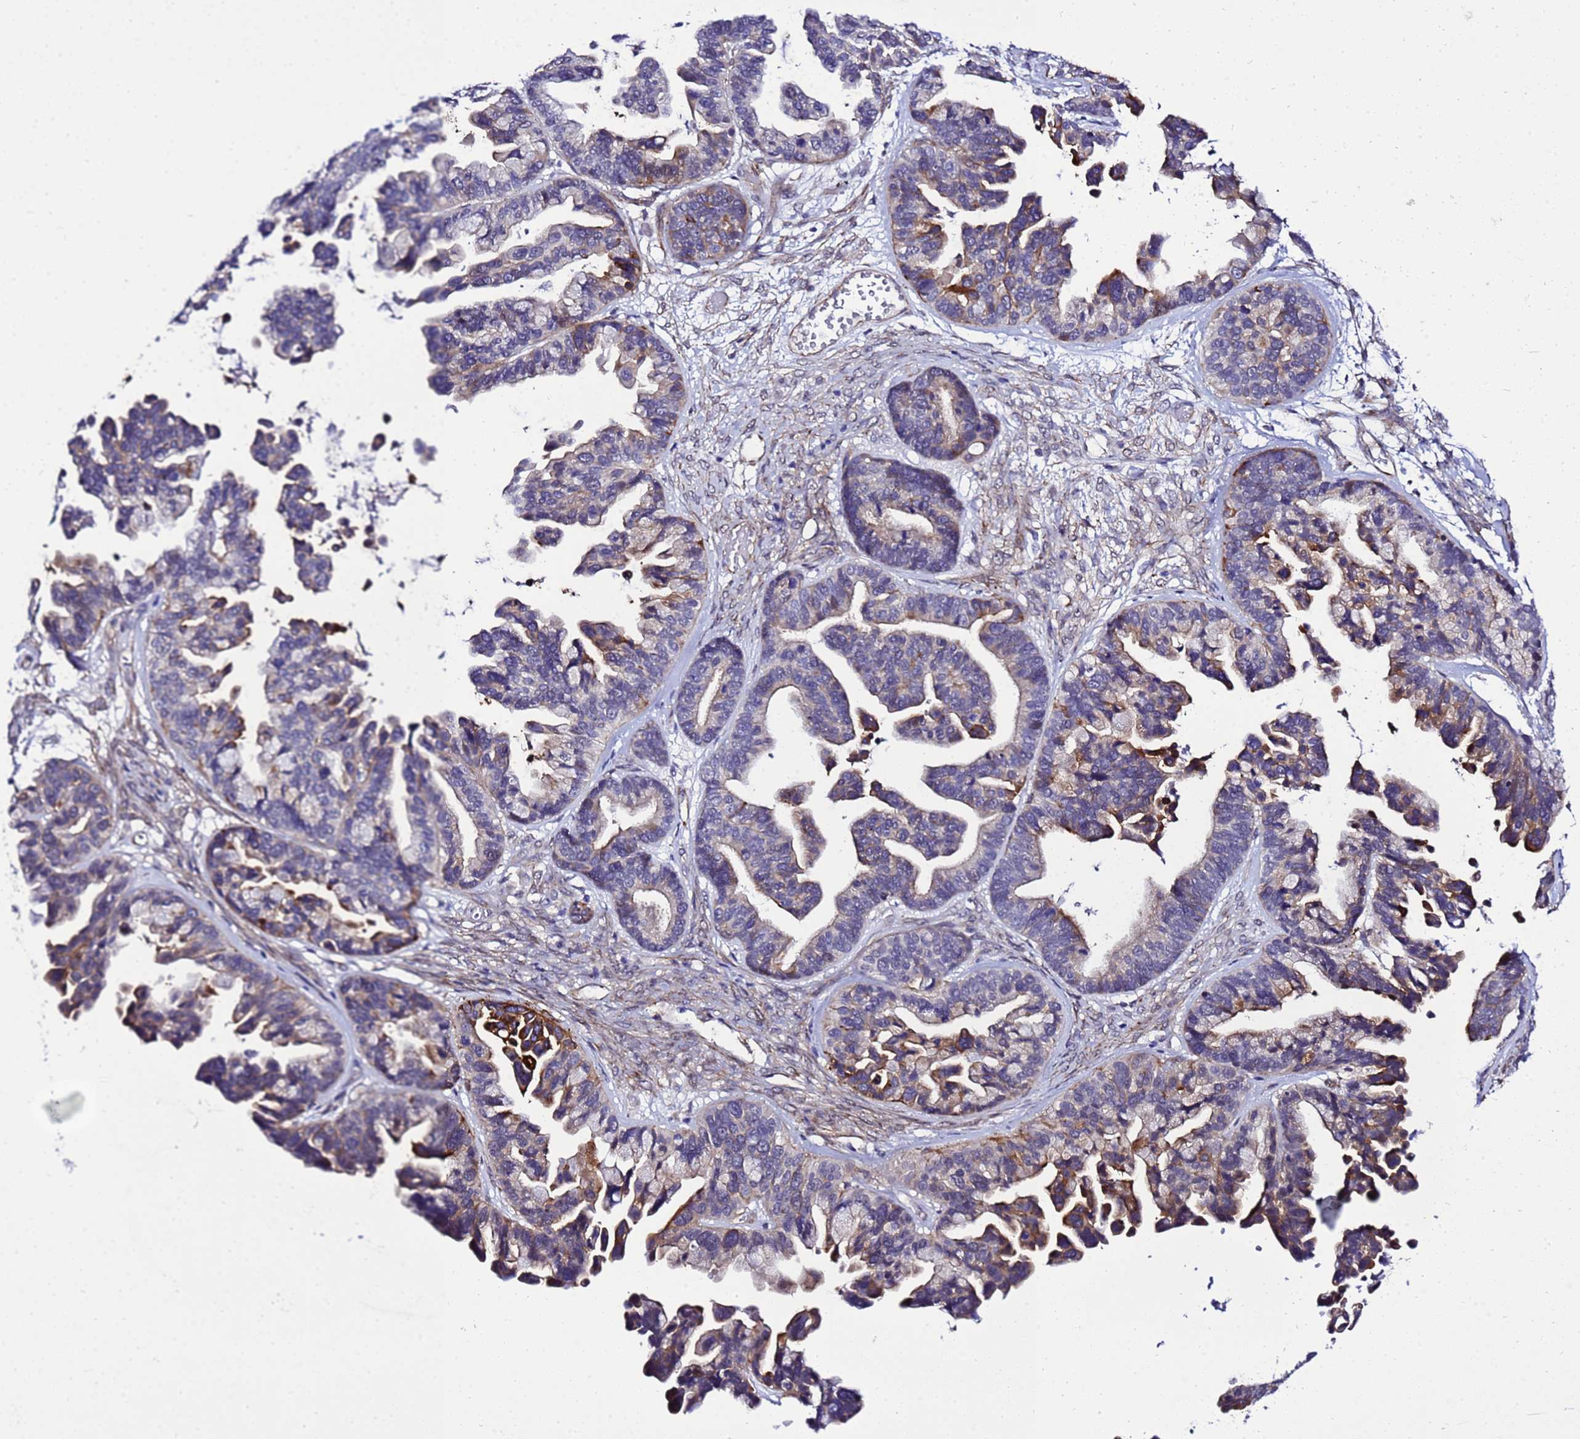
{"staining": {"intensity": "moderate", "quantity": "<25%", "location": "cytoplasmic/membranous"}, "tissue": "ovarian cancer", "cell_type": "Tumor cells", "image_type": "cancer", "snomed": [{"axis": "morphology", "description": "Cystadenocarcinoma, serous, NOS"}, {"axis": "topography", "description": "Ovary"}], "caption": "Tumor cells exhibit low levels of moderate cytoplasmic/membranous expression in approximately <25% of cells in human serous cystadenocarcinoma (ovarian). (Stains: DAB (3,3'-diaminobenzidine) in brown, nuclei in blue, Microscopy: brightfield microscopy at high magnification).", "gene": "GZF1", "patient": {"sex": "female", "age": 56}}